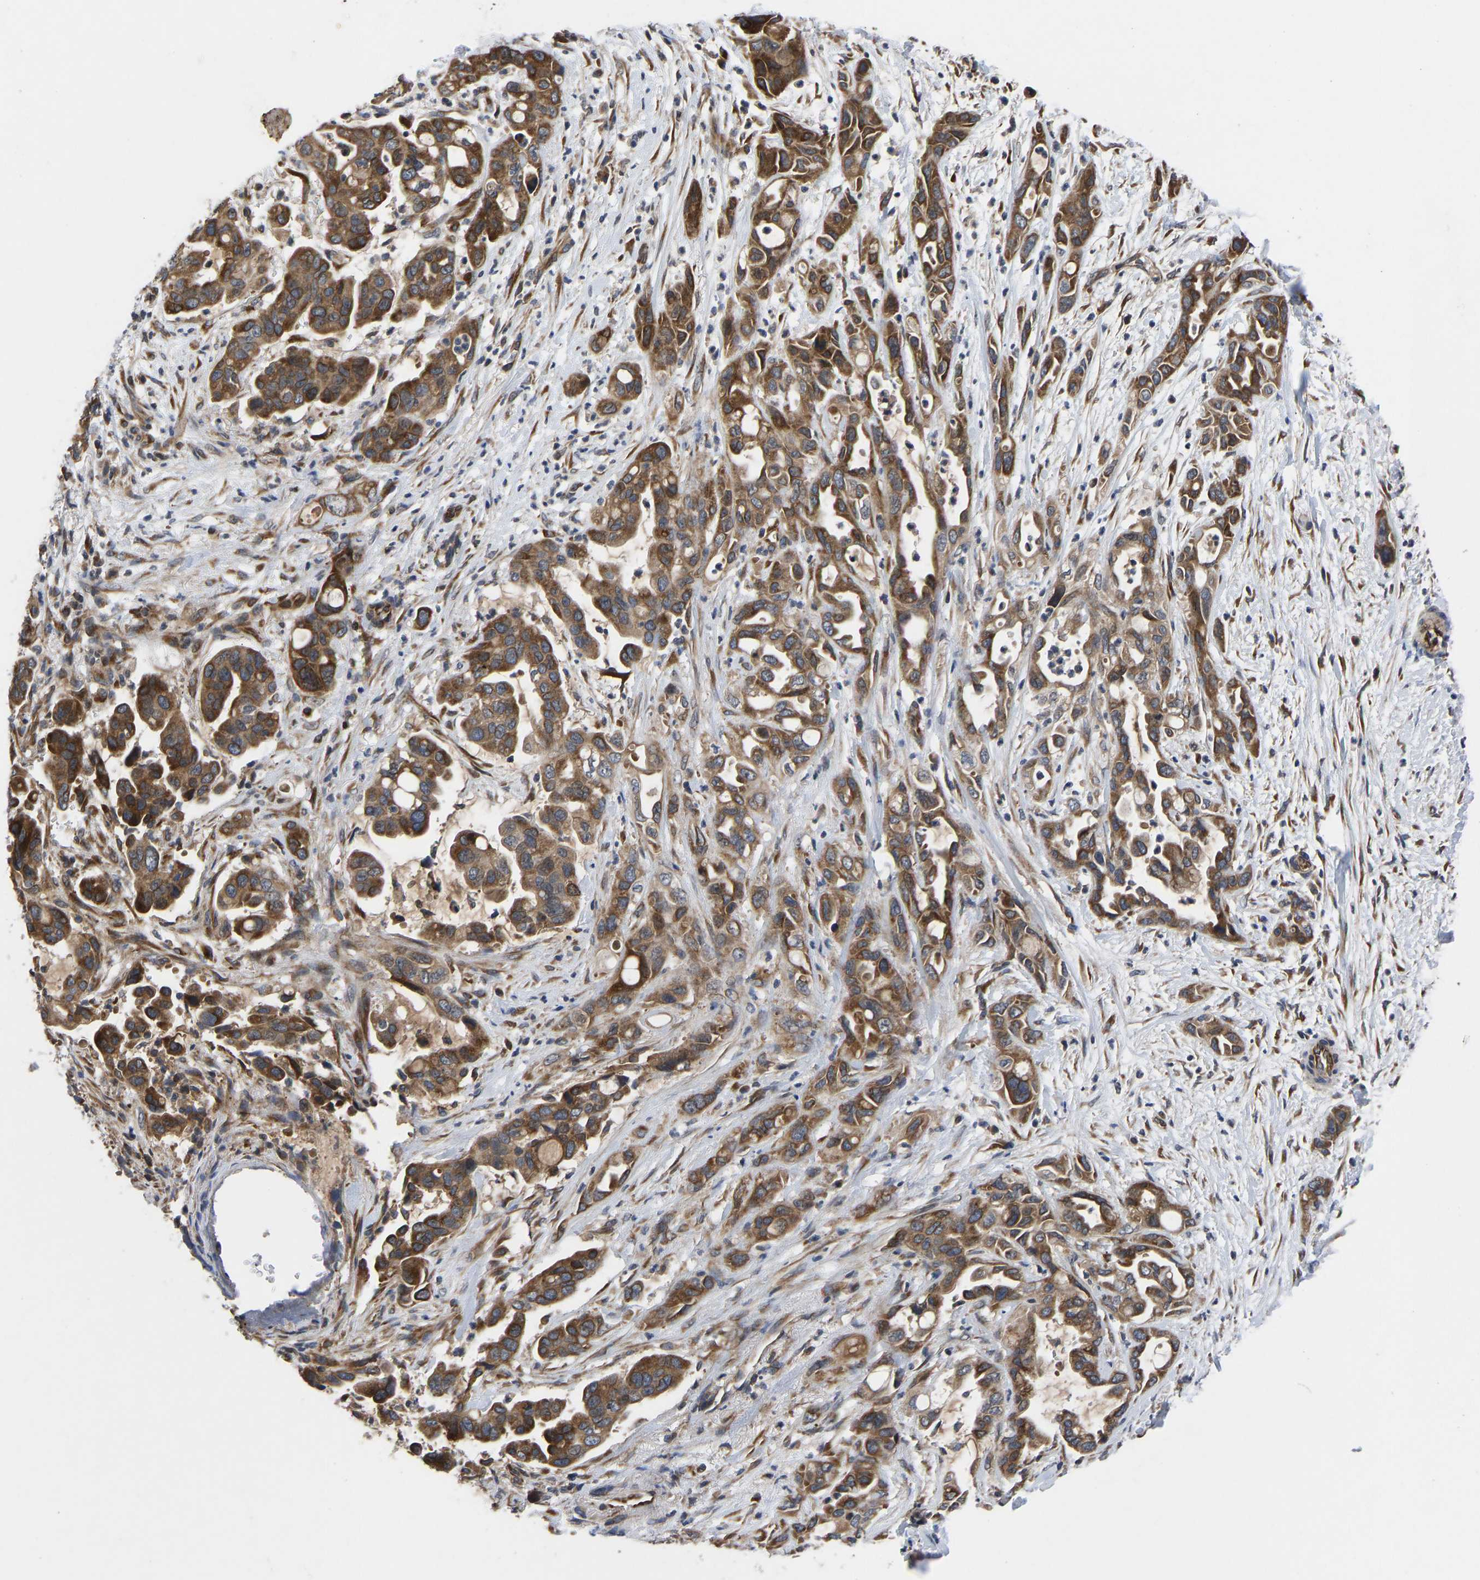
{"staining": {"intensity": "strong", "quantity": ">75%", "location": "cytoplasmic/membranous"}, "tissue": "pancreatic cancer", "cell_type": "Tumor cells", "image_type": "cancer", "snomed": [{"axis": "morphology", "description": "Adenocarcinoma, NOS"}, {"axis": "topography", "description": "Pancreas"}], "caption": "Pancreatic adenocarcinoma was stained to show a protein in brown. There is high levels of strong cytoplasmic/membranous staining in about >75% of tumor cells.", "gene": "FRRS1", "patient": {"sex": "female", "age": 70}}